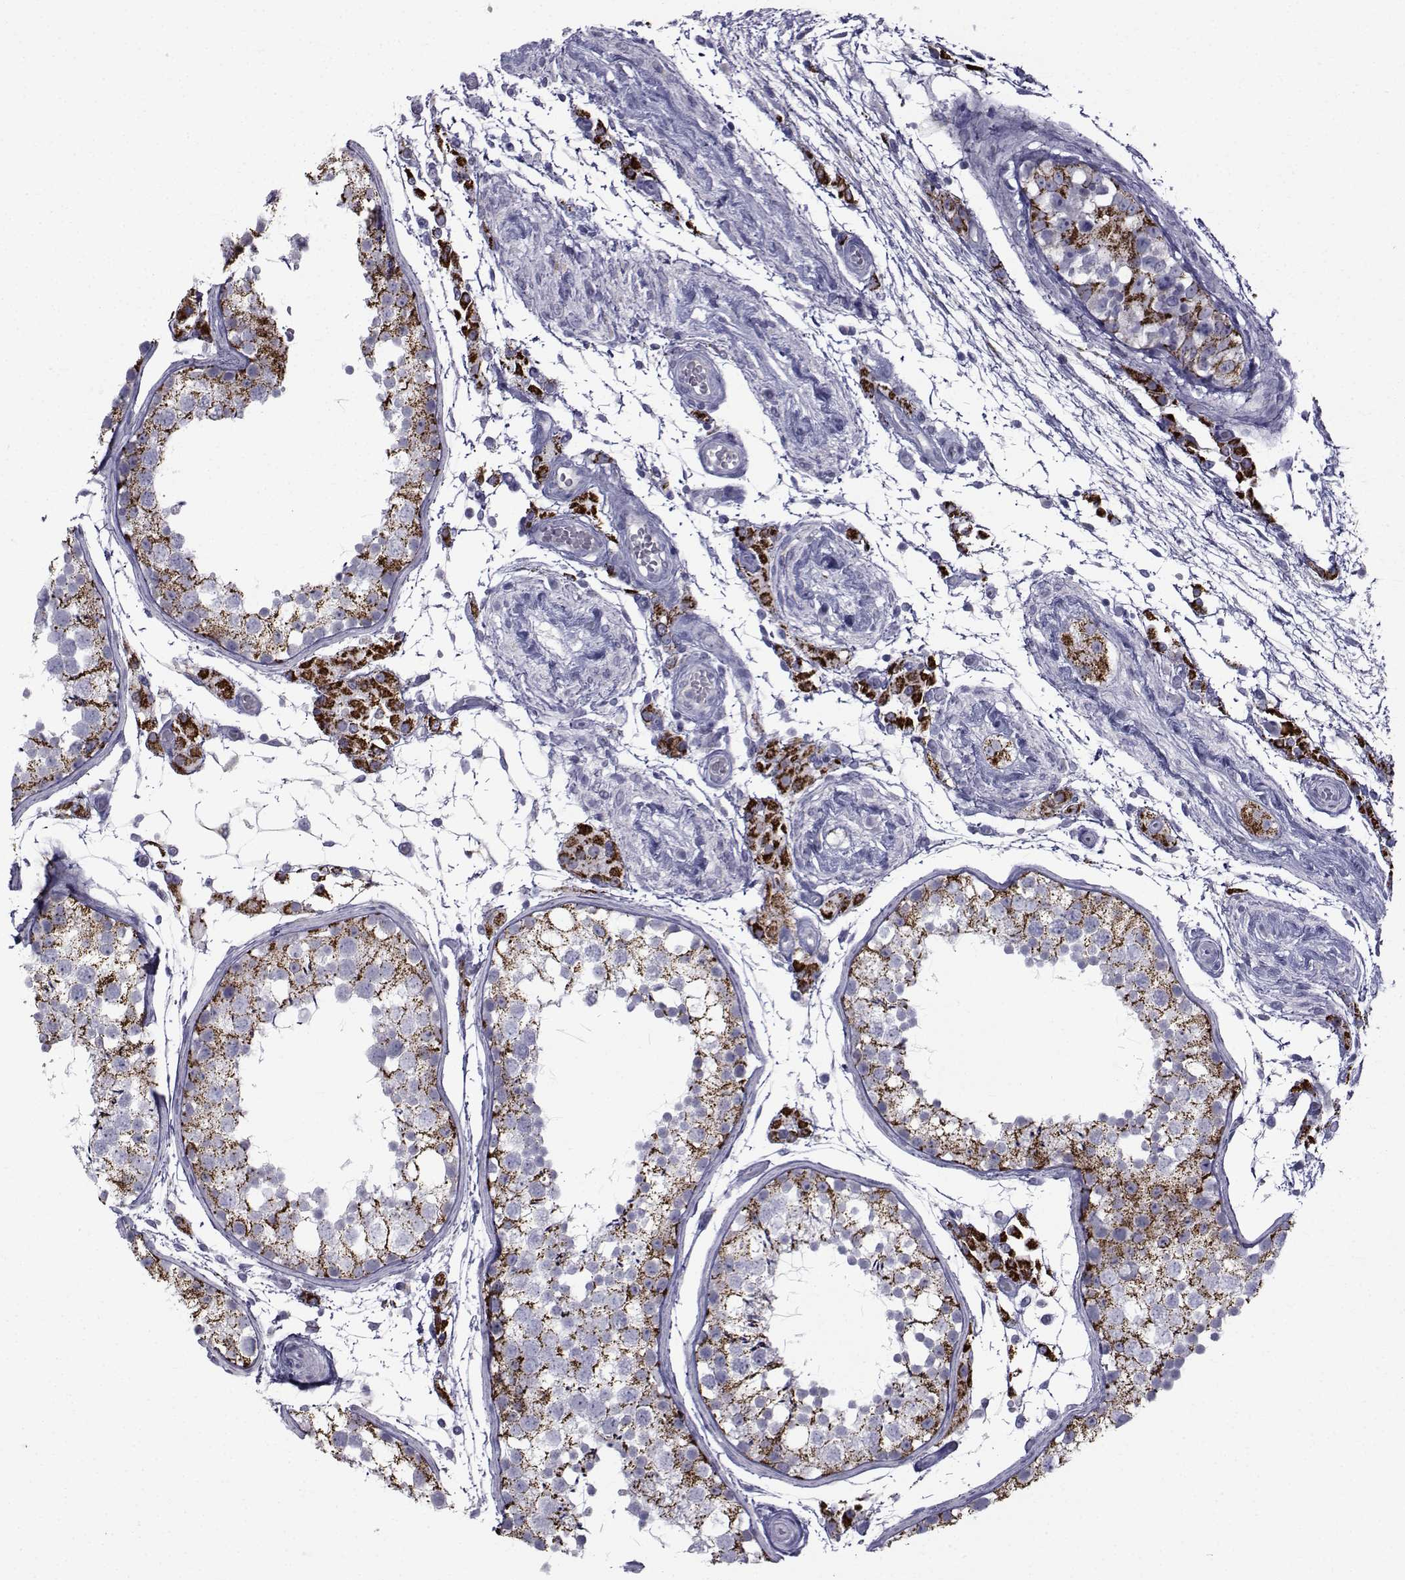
{"staining": {"intensity": "strong", "quantity": ">75%", "location": "cytoplasmic/membranous"}, "tissue": "testis", "cell_type": "Cells in seminiferous ducts", "image_type": "normal", "snomed": [{"axis": "morphology", "description": "Normal tissue, NOS"}, {"axis": "morphology", "description": "Seminoma, NOS"}, {"axis": "topography", "description": "Testis"}], "caption": "Immunohistochemical staining of benign human testis demonstrates high levels of strong cytoplasmic/membranous expression in approximately >75% of cells in seminiferous ducts. The protein of interest is stained brown, and the nuclei are stained in blue (DAB (3,3'-diaminobenzidine) IHC with brightfield microscopy, high magnification).", "gene": "FDXR", "patient": {"sex": "male", "age": 29}}